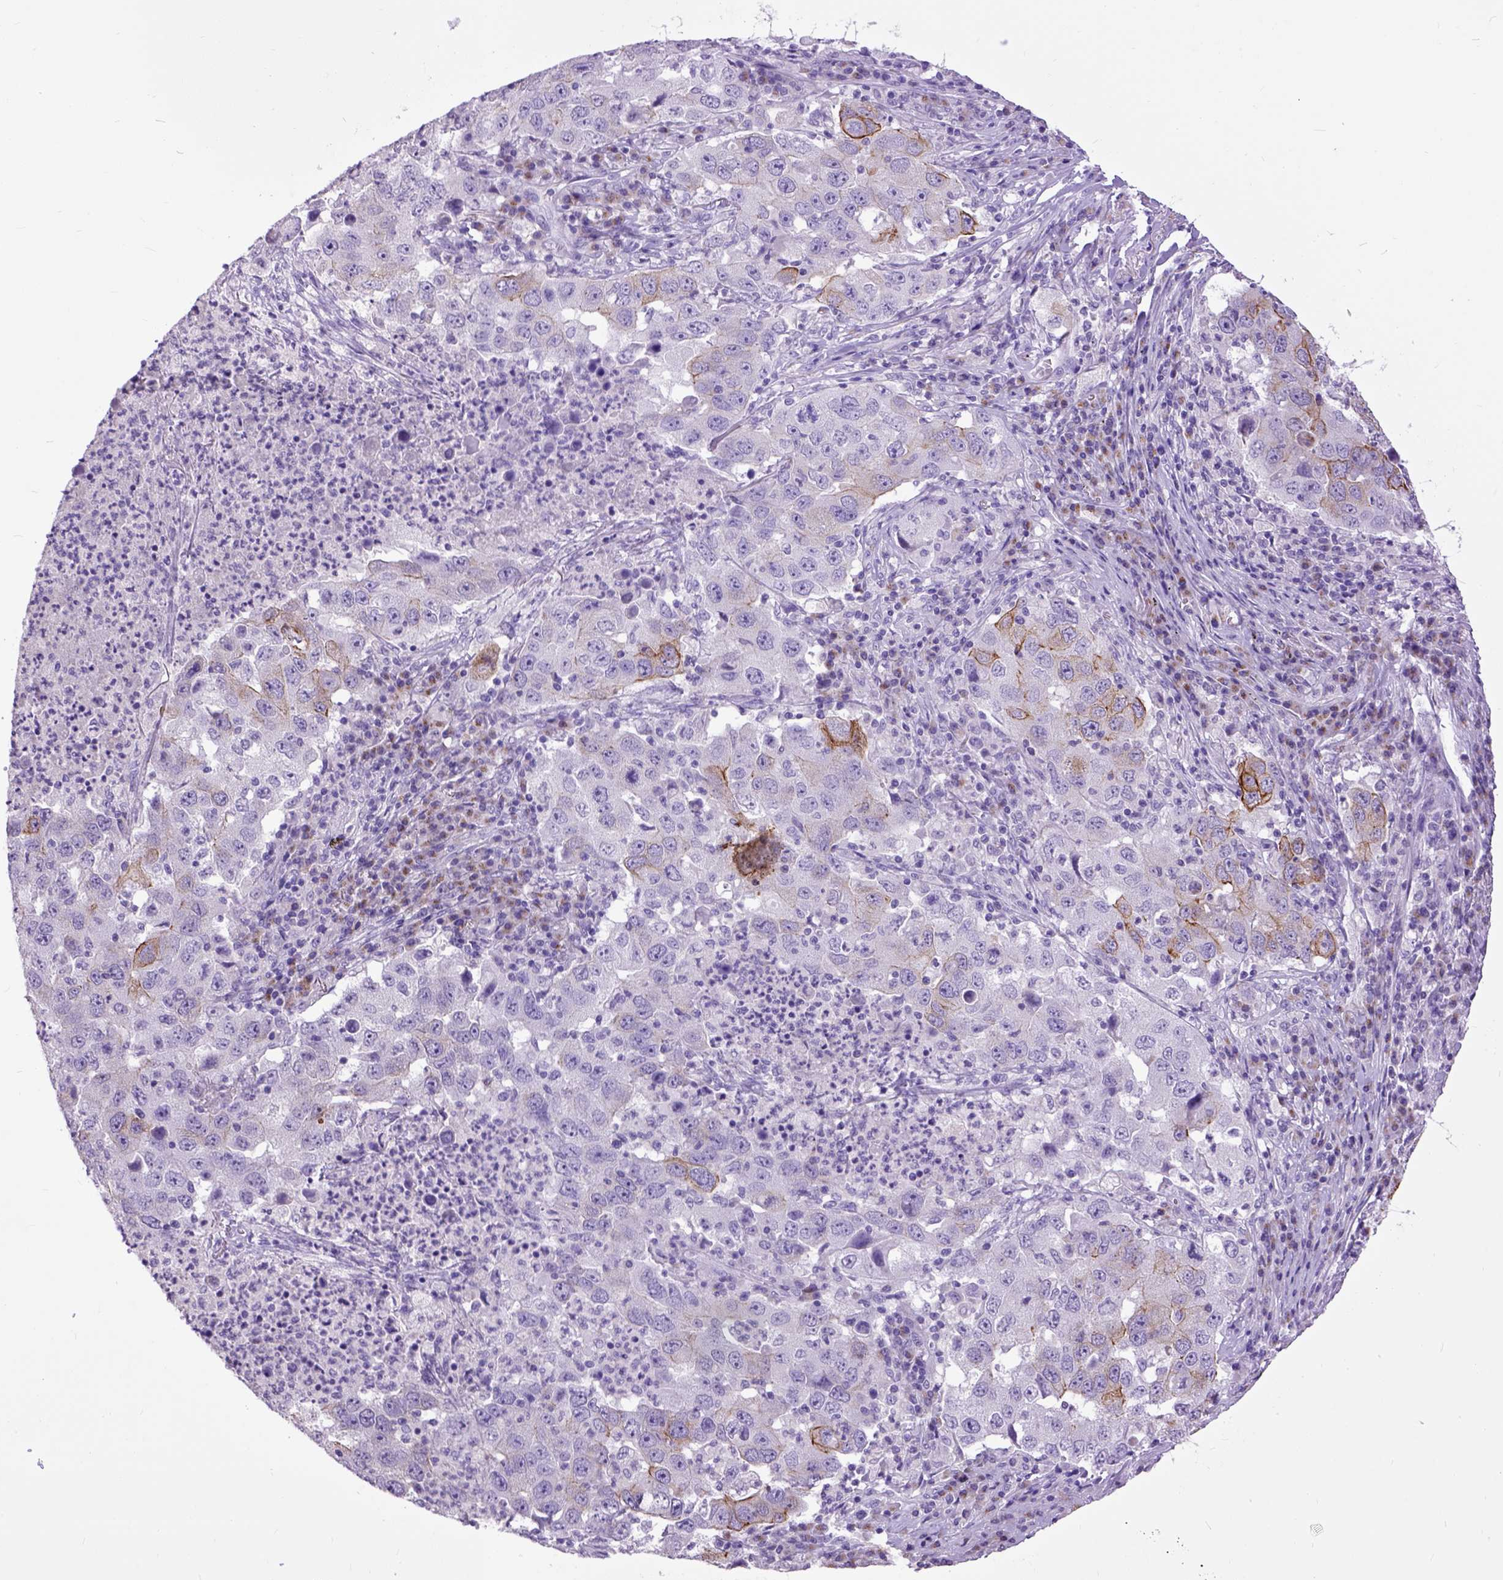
{"staining": {"intensity": "moderate", "quantity": "<25%", "location": "cytoplasmic/membranous"}, "tissue": "lung cancer", "cell_type": "Tumor cells", "image_type": "cancer", "snomed": [{"axis": "morphology", "description": "Adenocarcinoma, NOS"}, {"axis": "topography", "description": "Lung"}], "caption": "Human lung cancer (adenocarcinoma) stained with a protein marker displays moderate staining in tumor cells.", "gene": "RAB25", "patient": {"sex": "male", "age": 73}}